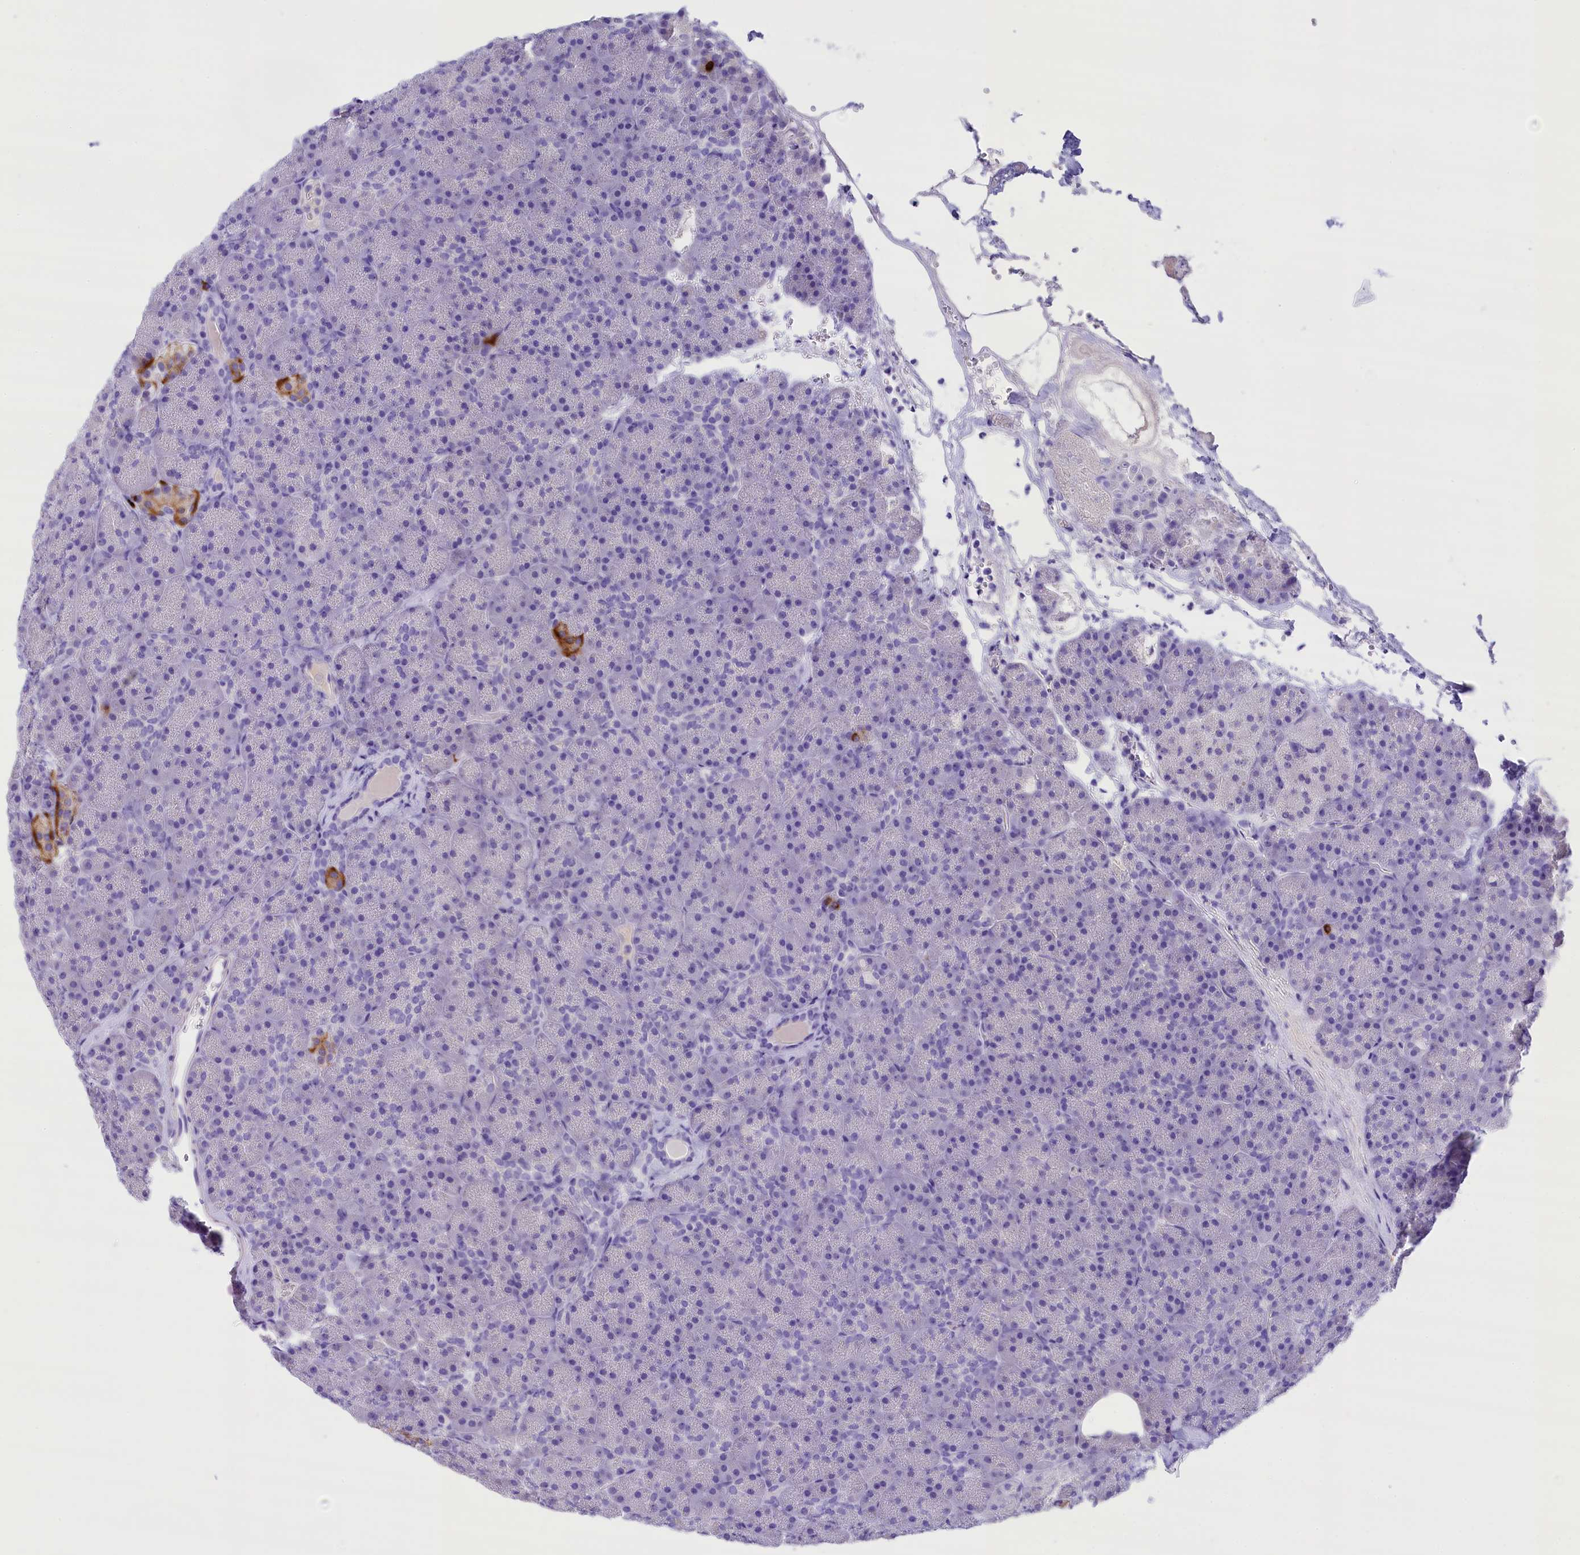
{"staining": {"intensity": "negative", "quantity": "none", "location": "none"}, "tissue": "pancreas", "cell_type": "Exocrine glandular cells", "image_type": "normal", "snomed": [{"axis": "morphology", "description": "Normal tissue, NOS"}, {"axis": "topography", "description": "Pancreas"}], "caption": "Immunohistochemical staining of unremarkable pancreas demonstrates no significant positivity in exocrine glandular cells. (Brightfield microscopy of DAB (3,3'-diaminobenzidine) IHC at high magnification).", "gene": "SKIDA1", "patient": {"sex": "male", "age": 36}}